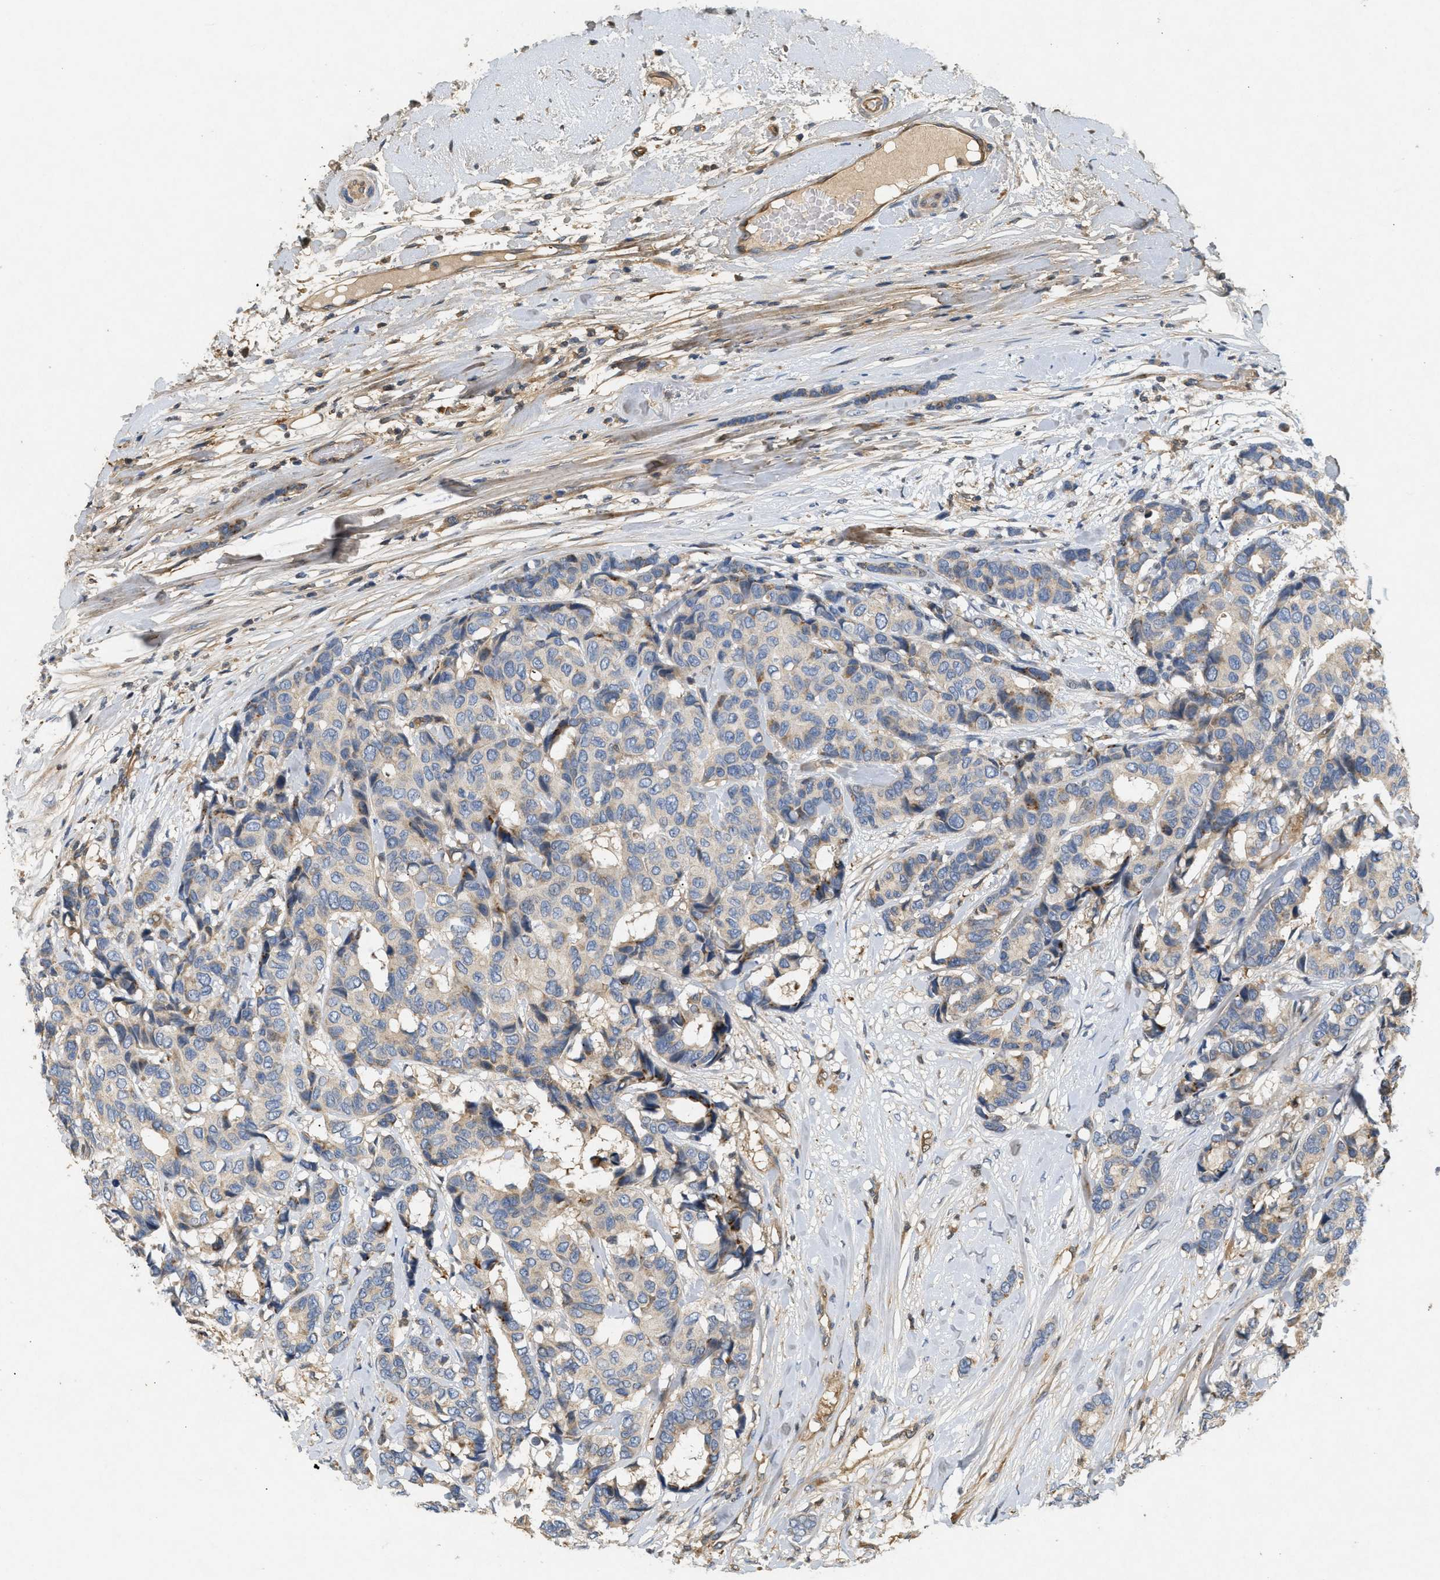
{"staining": {"intensity": "moderate", "quantity": "<25%", "location": "cytoplasmic/membranous"}, "tissue": "breast cancer", "cell_type": "Tumor cells", "image_type": "cancer", "snomed": [{"axis": "morphology", "description": "Duct carcinoma"}, {"axis": "topography", "description": "Breast"}], "caption": "Breast invasive ductal carcinoma stained with DAB (3,3'-diaminobenzidine) immunohistochemistry displays low levels of moderate cytoplasmic/membranous positivity in approximately <25% of tumor cells. Nuclei are stained in blue.", "gene": "FARS2", "patient": {"sex": "female", "age": 87}}